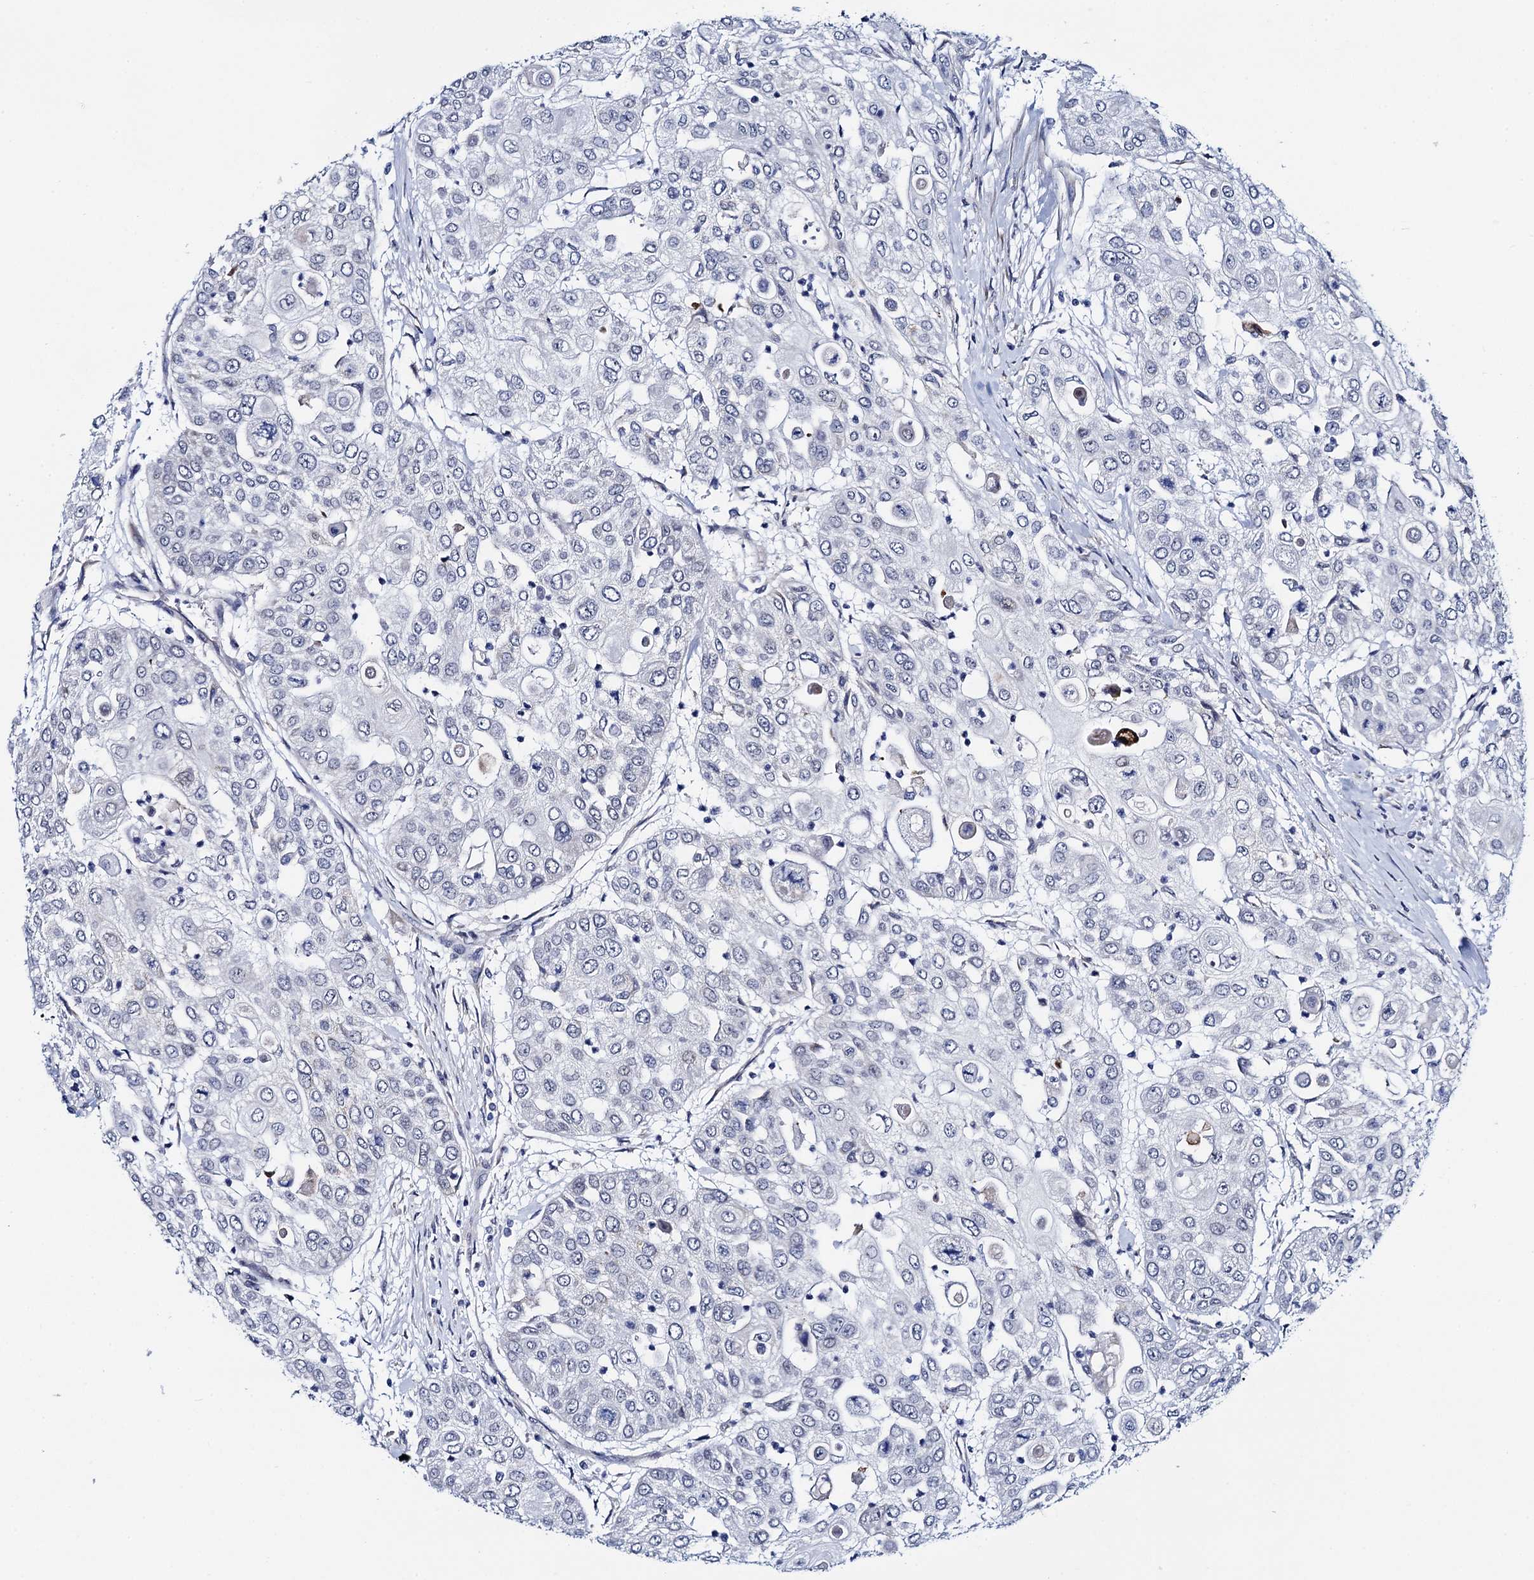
{"staining": {"intensity": "negative", "quantity": "none", "location": "none"}, "tissue": "urothelial cancer", "cell_type": "Tumor cells", "image_type": "cancer", "snomed": [{"axis": "morphology", "description": "Urothelial carcinoma, High grade"}, {"axis": "topography", "description": "Urinary bladder"}], "caption": "The histopathology image shows no significant expression in tumor cells of high-grade urothelial carcinoma.", "gene": "C16orf87", "patient": {"sex": "female", "age": 79}}